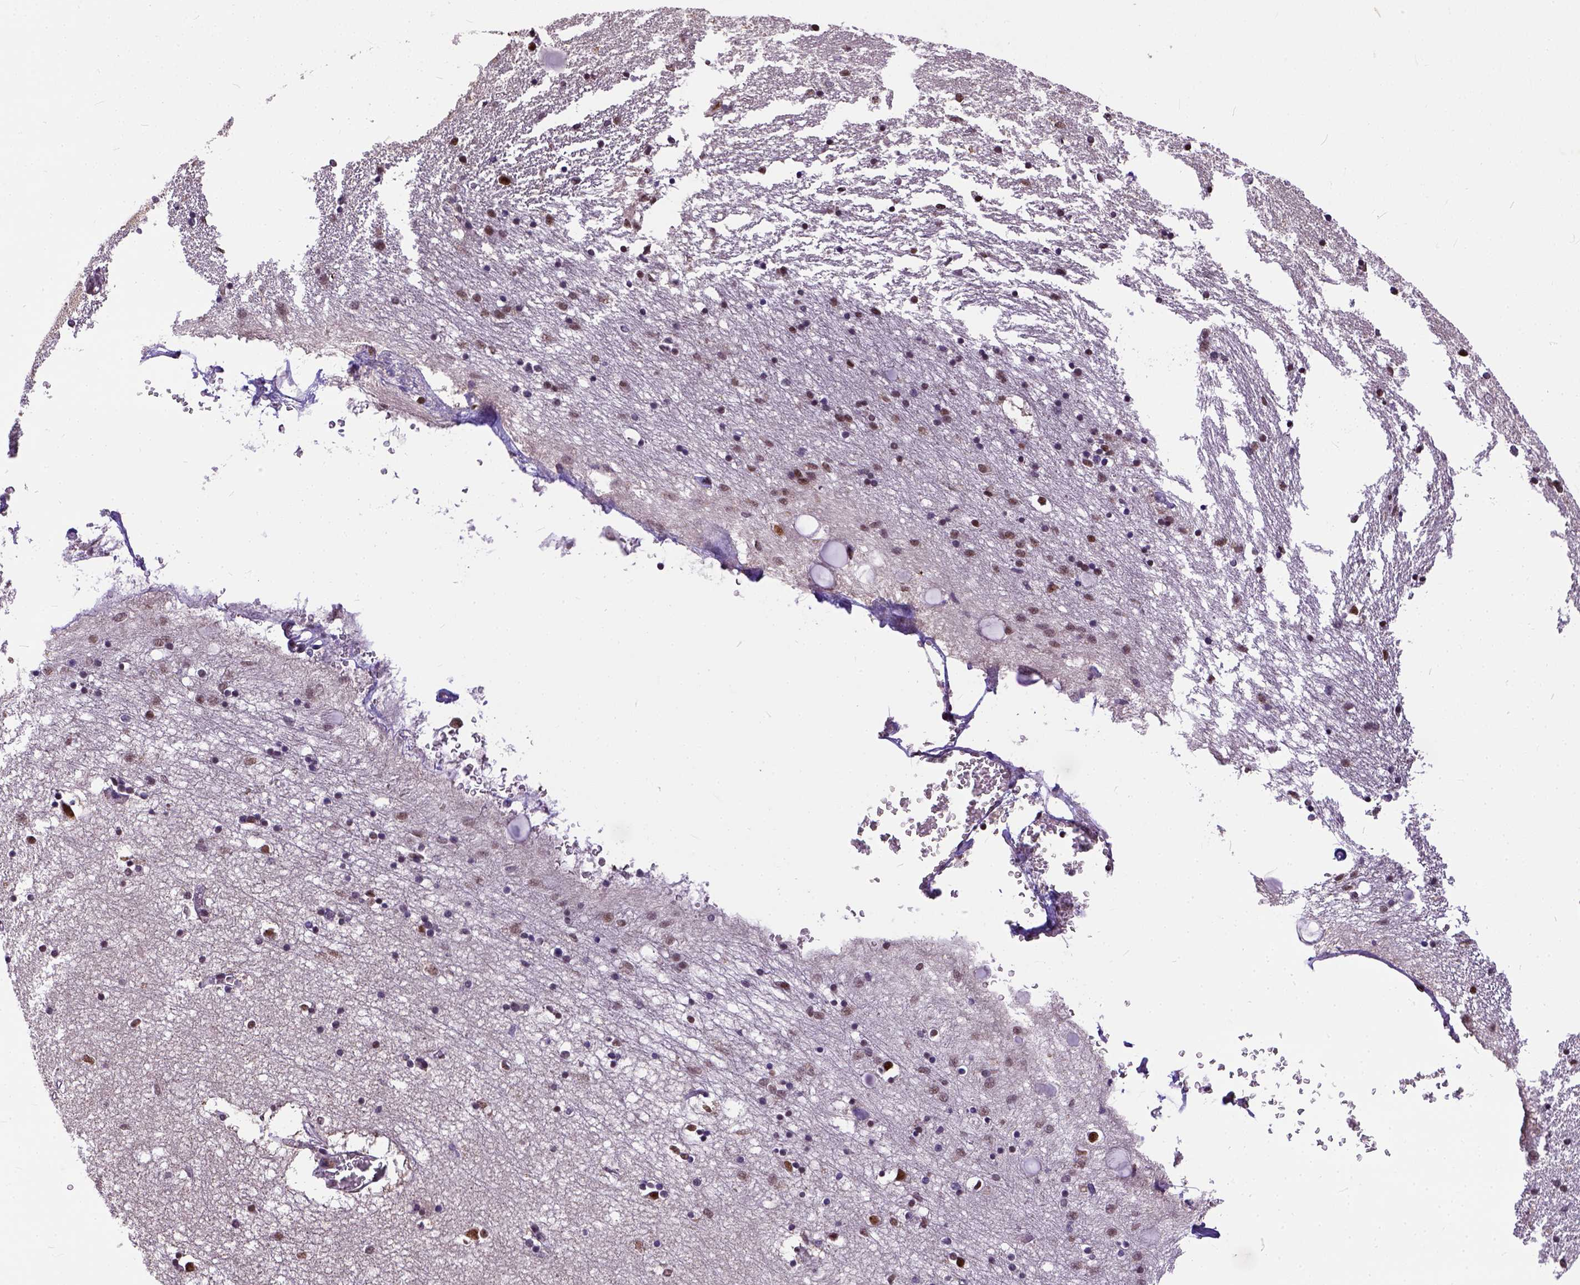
{"staining": {"intensity": "strong", "quantity": ">75%", "location": "nuclear"}, "tissue": "hippocampus", "cell_type": "Glial cells", "image_type": "normal", "snomed": [{"axis": "morphology", "description": "Normal tissue, NOS"}, {"axis": "topography", "description": "Lateral ventricle wall"}, {"axis": "topography", "description": "Hippocampus"}], "caption": "Immunohistochemistry (IHC) of normal hippocampus exhibits high levels of strong nuclear expression in approximately >75% of glial cells.", "gene": "NACC1", "patient": {"sex": "female", "age": 63}}